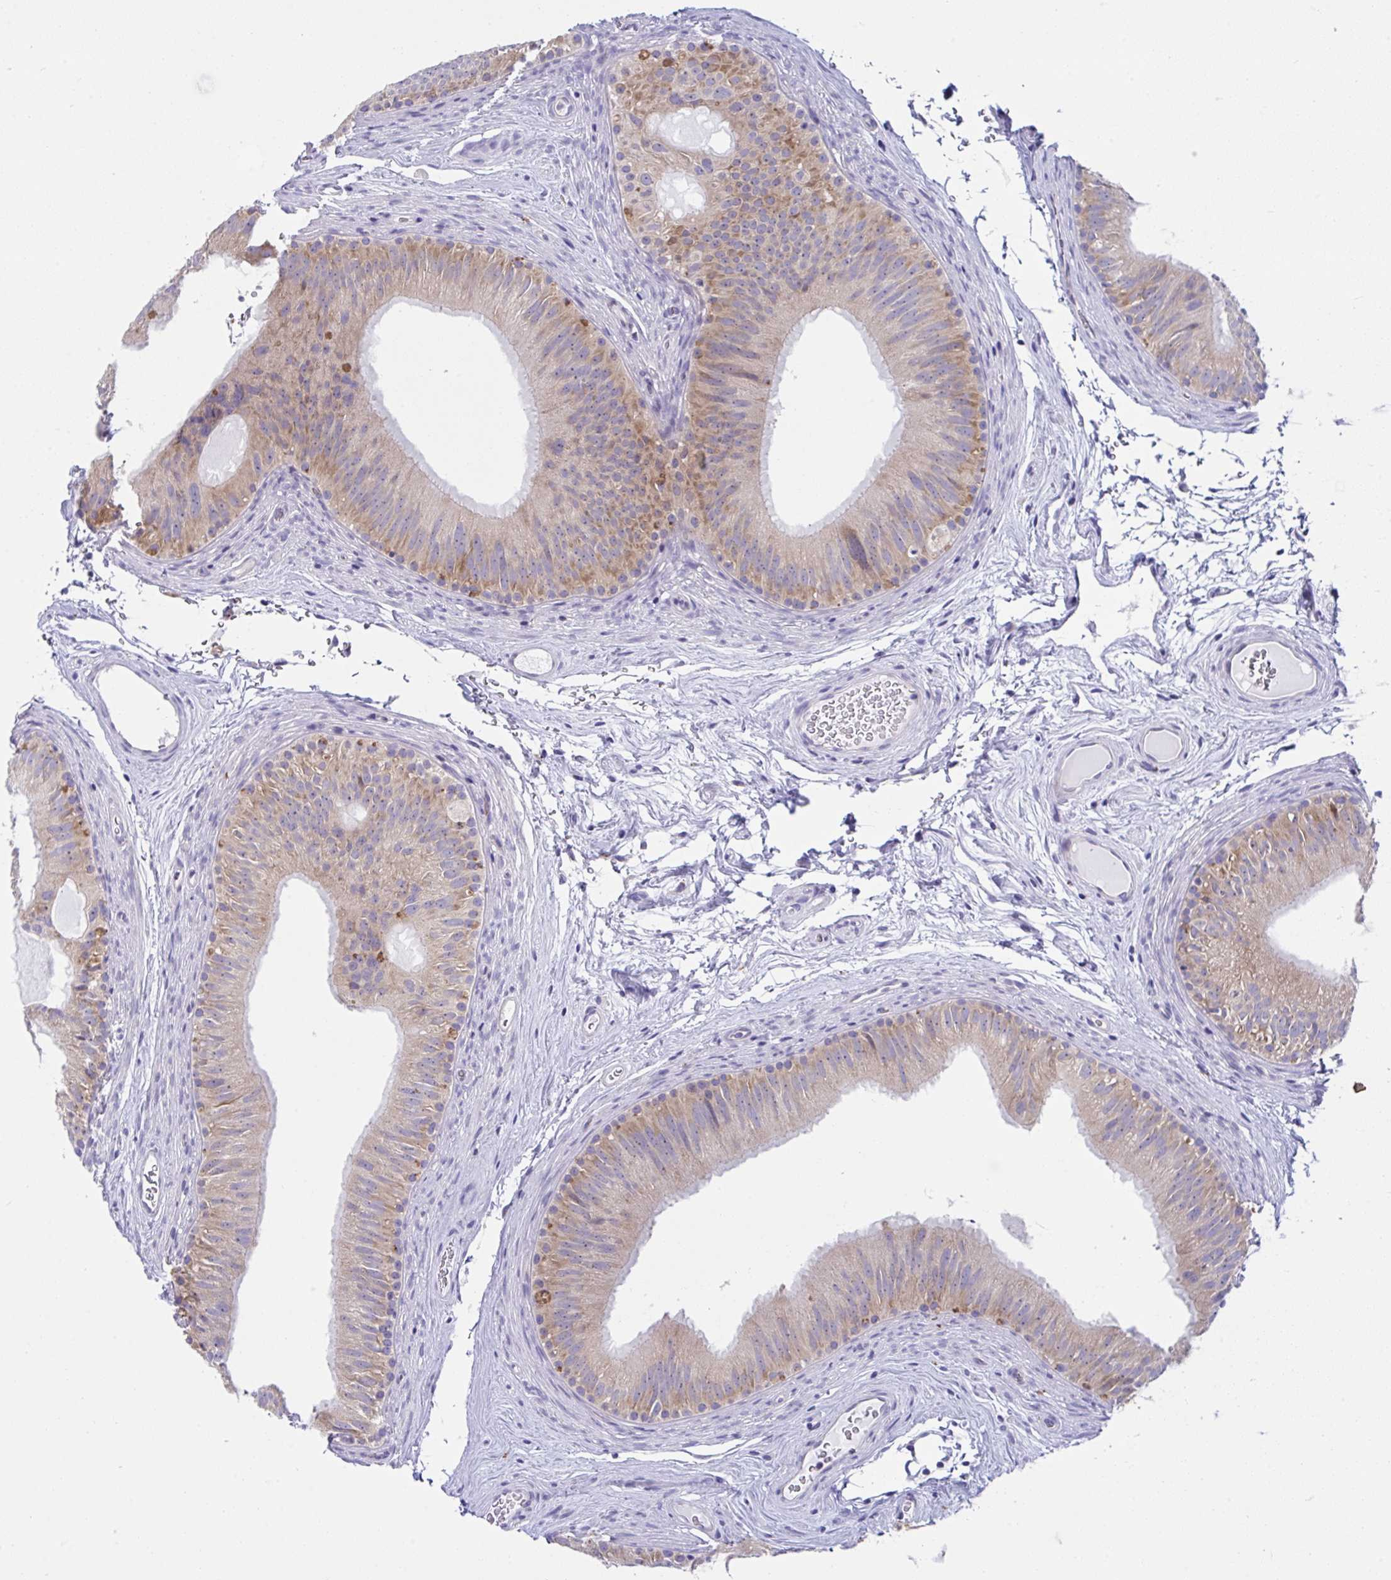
{"staining": {"intensity": "moderate", "quantity": ">75%", "location": "cytoplasmic/membranous"}, "tissue": "epididymis", "cell_type": "Glandular cells", "image_type": "normal", "snomed": [{"axis": "morphology", "description": "Normal tissue, NOS"}, {"axis": "topography", "description": "Epididymis"}], "caption": "Moderate cytoplasmic/membranous protein expression is identified in approximately >75% of glandular cells in epididymis. Using DAB (brown) and hematoxylin (blue) stains, captured at high magnification using brightfield microscopy.", "gene": "FAU", "patient": {"sex": "male", "age": 44}}